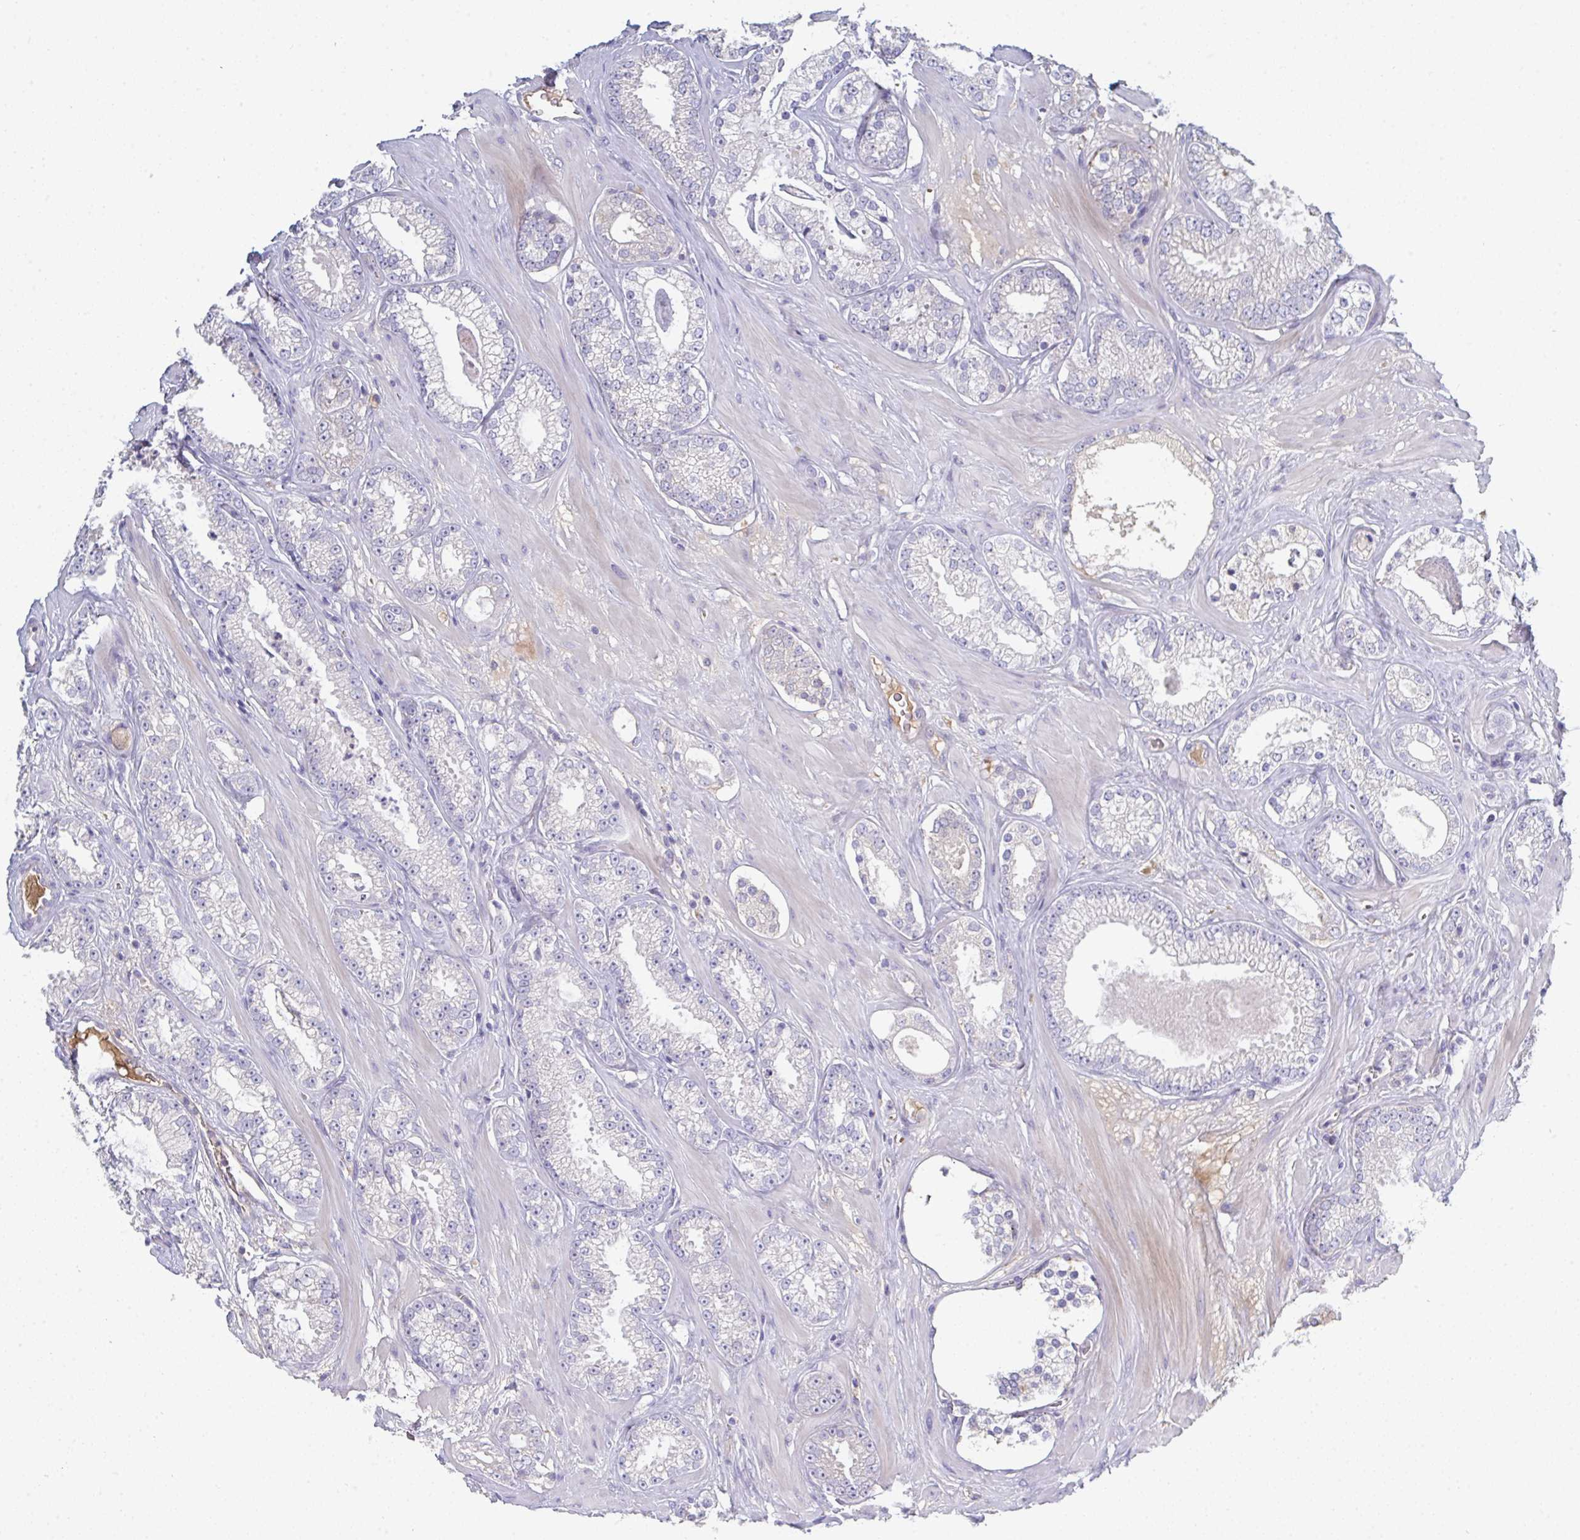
{"staining": {"intensity": "negative", "quantity": "none", "location": "none"}, "tissue": "prostate cancer", "cell_type": "Tumor cells", "image_type": "cancer", "snomed": [{"axis": "morphology", "description": "Adenocarcinoma, High grade"}, {"axis": "topography", "description": "Prostate"}], "caption": "A high-resolution image shows IHC staining of prostate cancer (adenocarcinoma (high-grade)), which exhibits no significant staining in tumor cells. (DAB IHC visualized using brightfield microscopy, high magnification).", "gene": "HGFAC", "patient": {"sex": "male", "age": 66}}